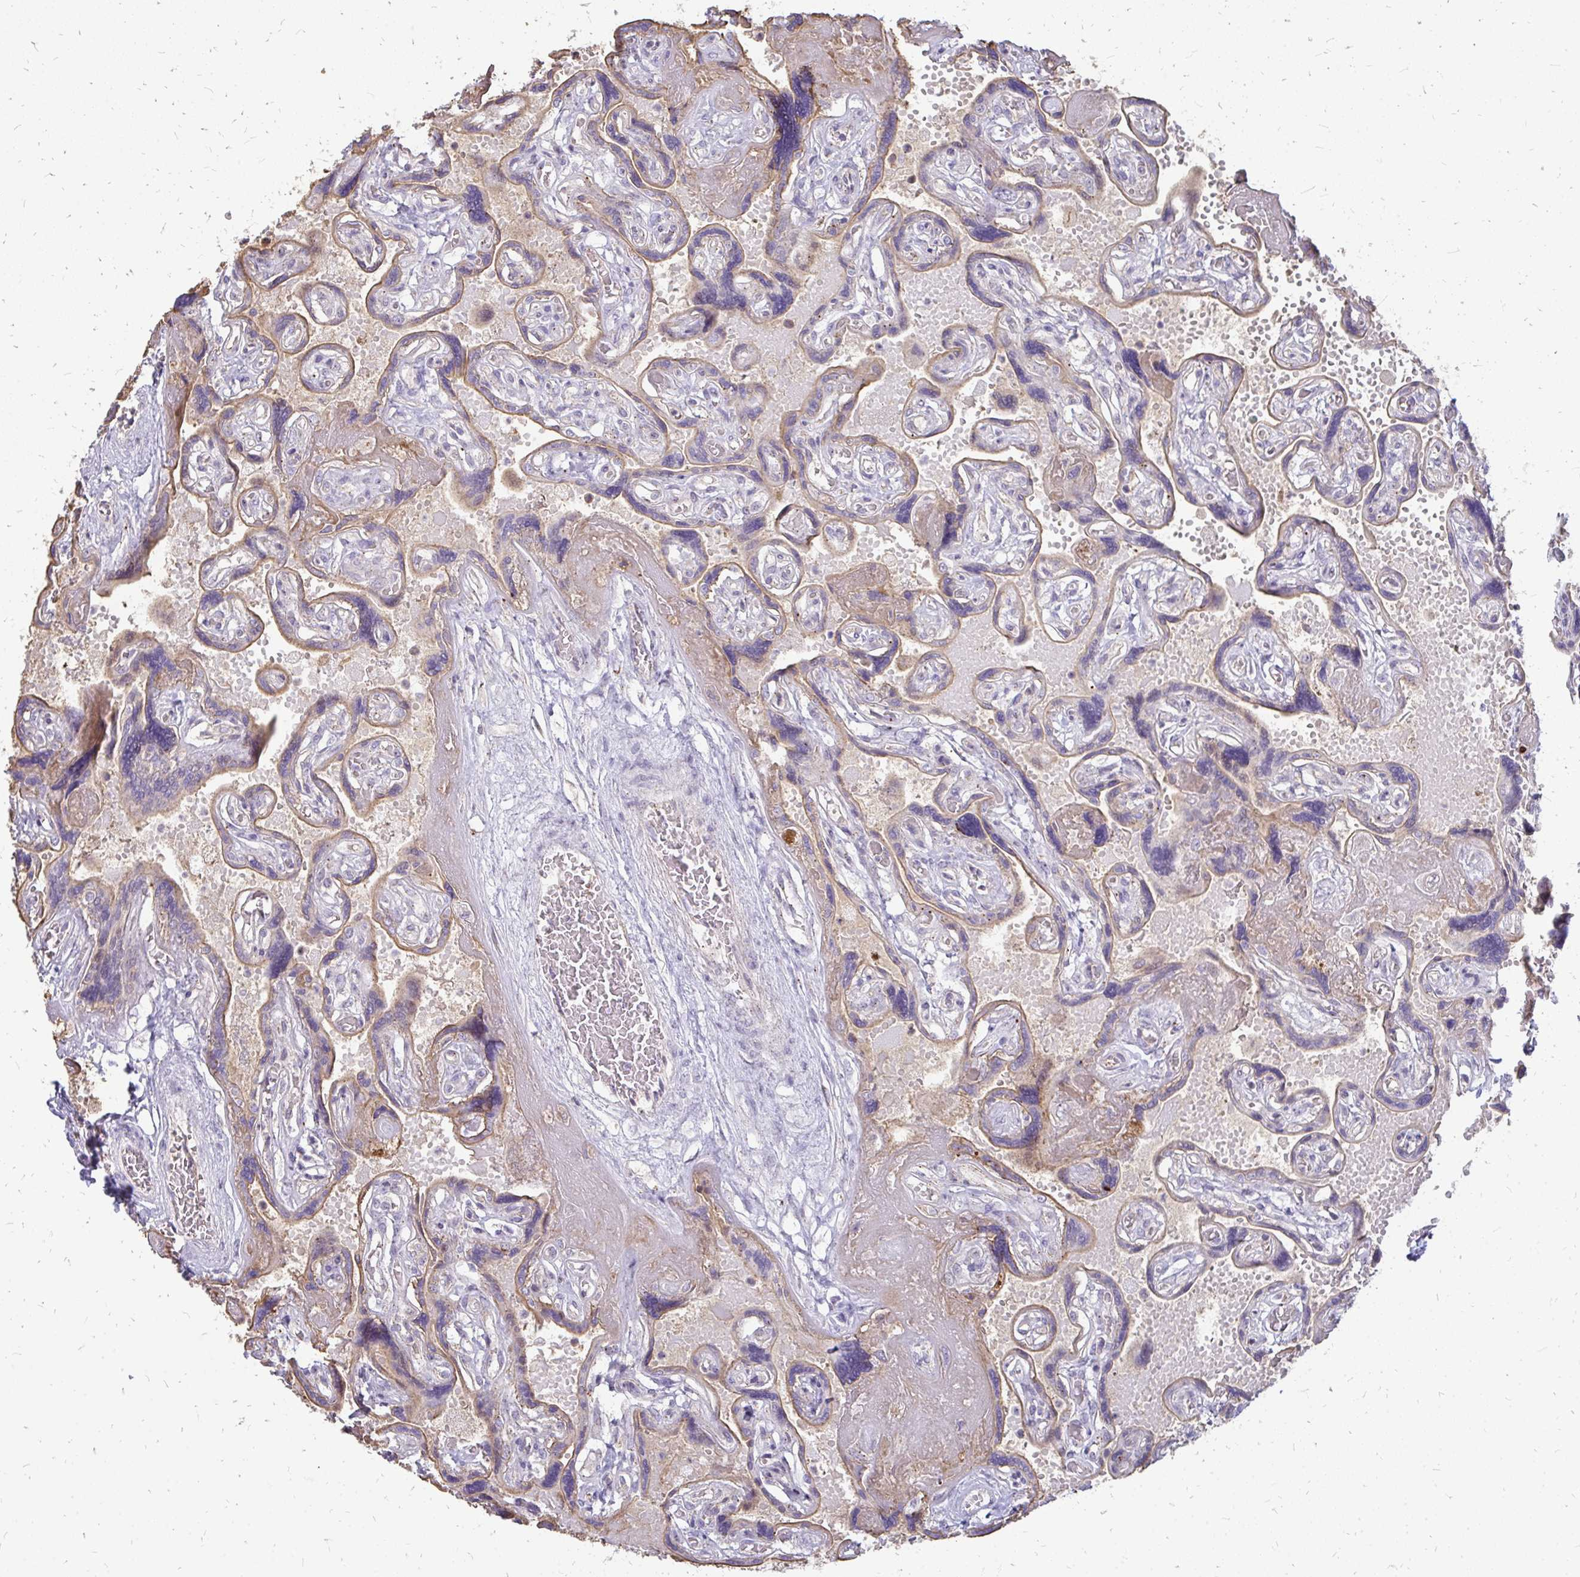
{"staining": {"intensity": "weak", "quantity": "25%-75%", "location": "cytoplasmic/membranous"}, "tissue": "placenta", "cell_type": "Trophoblastic cells", "image_type": "normal", "snomed": [{"axis": "morphology", "description": "Normal tissue, NOS"}, {"axis": "topography", "description": "Placenta"}], "caption": "This photomicrograph shows immunohistochemistry staining of unremarkable human placenta, with low weak cytoplasmic/membranous staining in approximately 25%-75% of trophoblastic cells.", "gene": "FAM9A", "patient": {"sex": "female", "age": 32}}